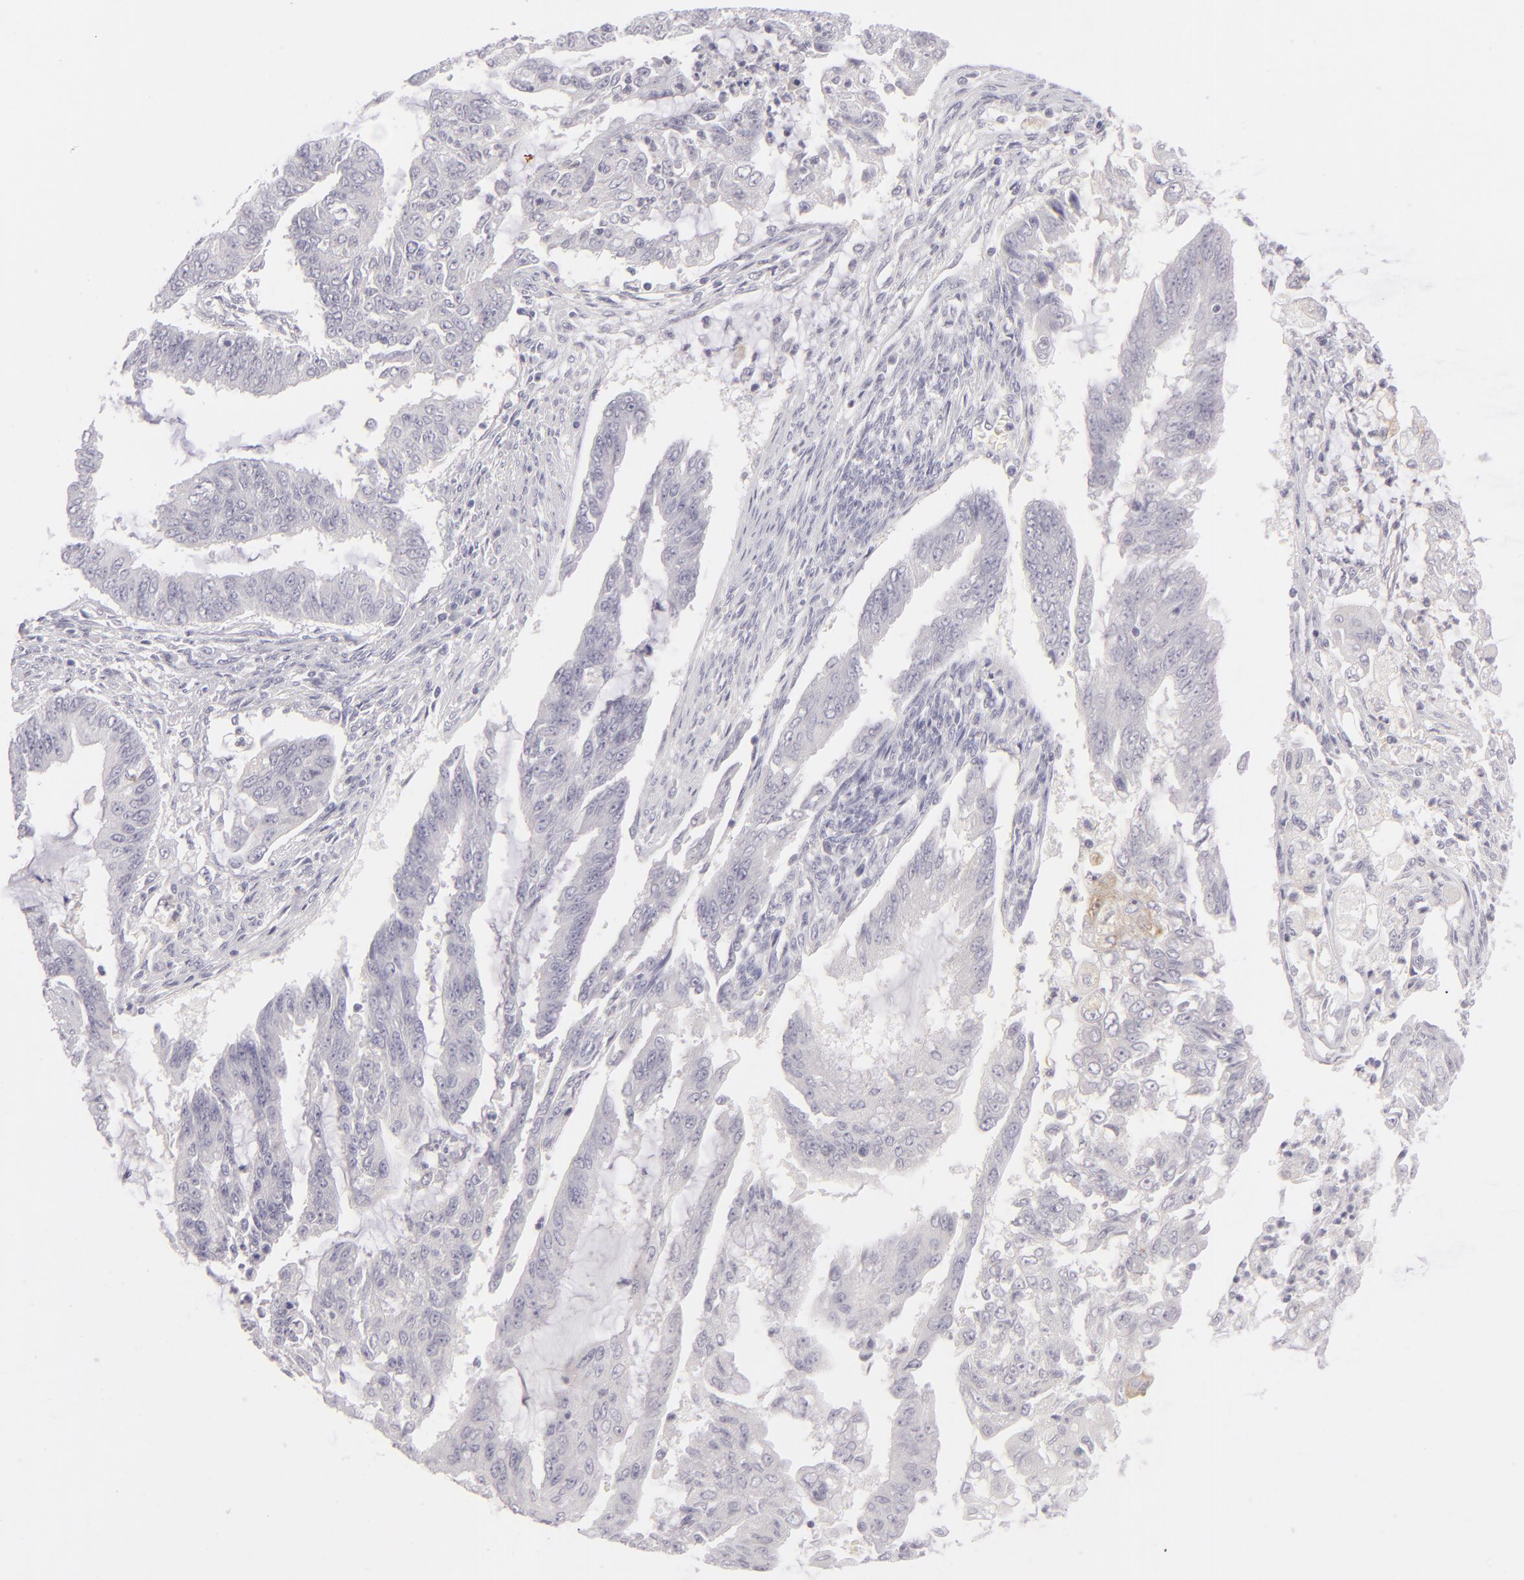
{"staining": {"intensity": "negative", "quantity": "none", "location": "none"}, "tissue": "endometrial cancer", "cell_type": "Tumor cells", "image_type": "cancer", "snomed": [{"axis": "morphology", "description": "Adenocarcinoma, NOS"}, {"axis": "topography", "description": "Endometrium"}], "caption": "Immunohistochemical staining of human endometrial cancer demonstrates no significant staining in tumor cells.", "gene": "TNNC1", "patient": {"sex": "female", "age": 75}}